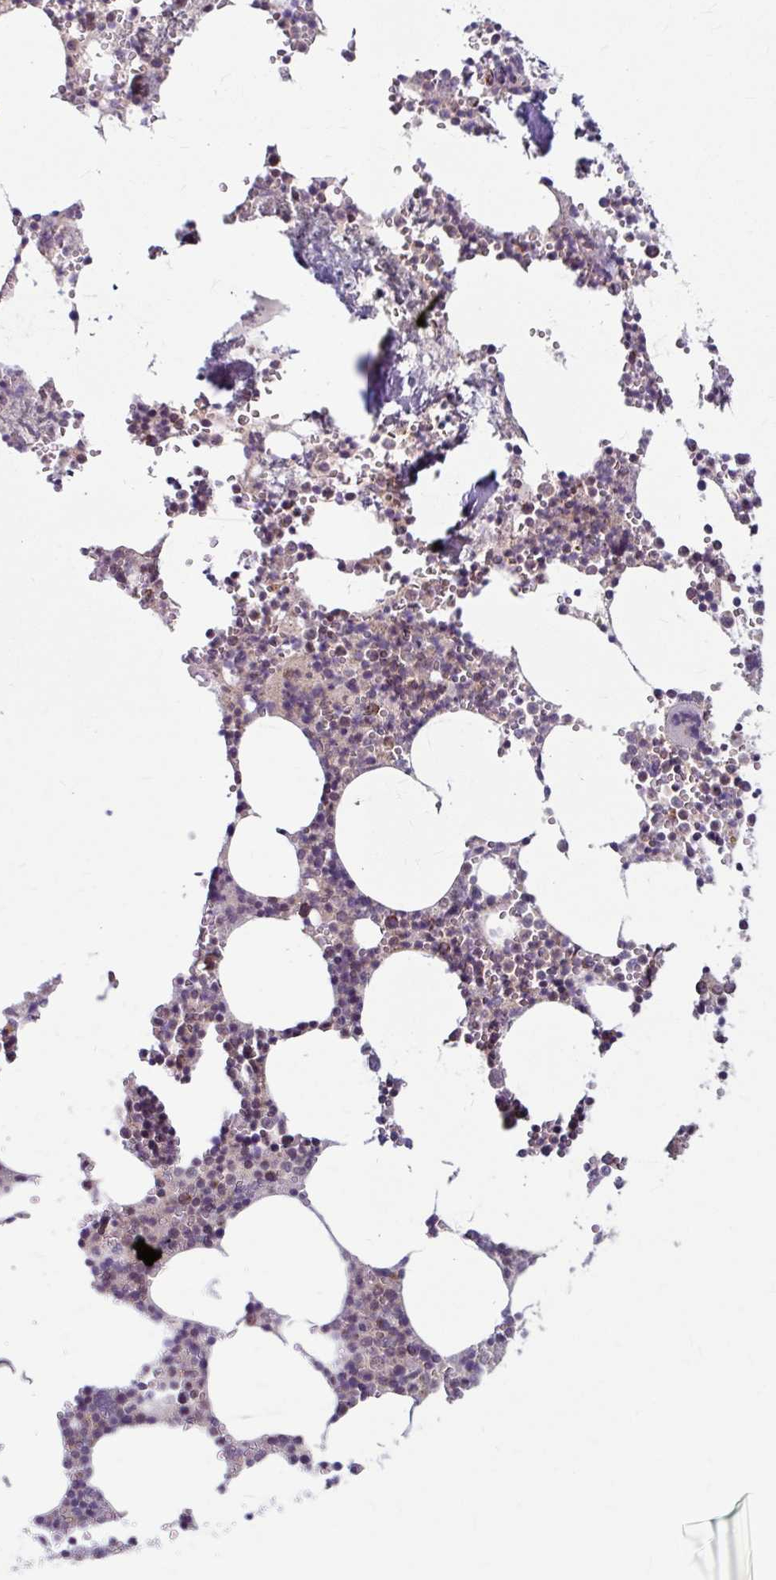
{"staining": {"intensity": "moderate", "quantity": "<25%", "location": "cytoplasmic/membranous"}, "tissue": "bone marrow", "cell_type": "Hematopoietic cells", "image_type": "normal", "snomed": [{"axis": "morphology", "description": "Normal tissue, NOS"}, {"axis": "topography", "description": "Bone marrow"}], "caption": "Brown immunohistochemical staining in benign human bone marrow reveals moderate cytoplasmic/membranous expression in about <25% of hematopoietic cells.", "gene": "DAAM2", "patient": {"sex": "male", "age": 54}}